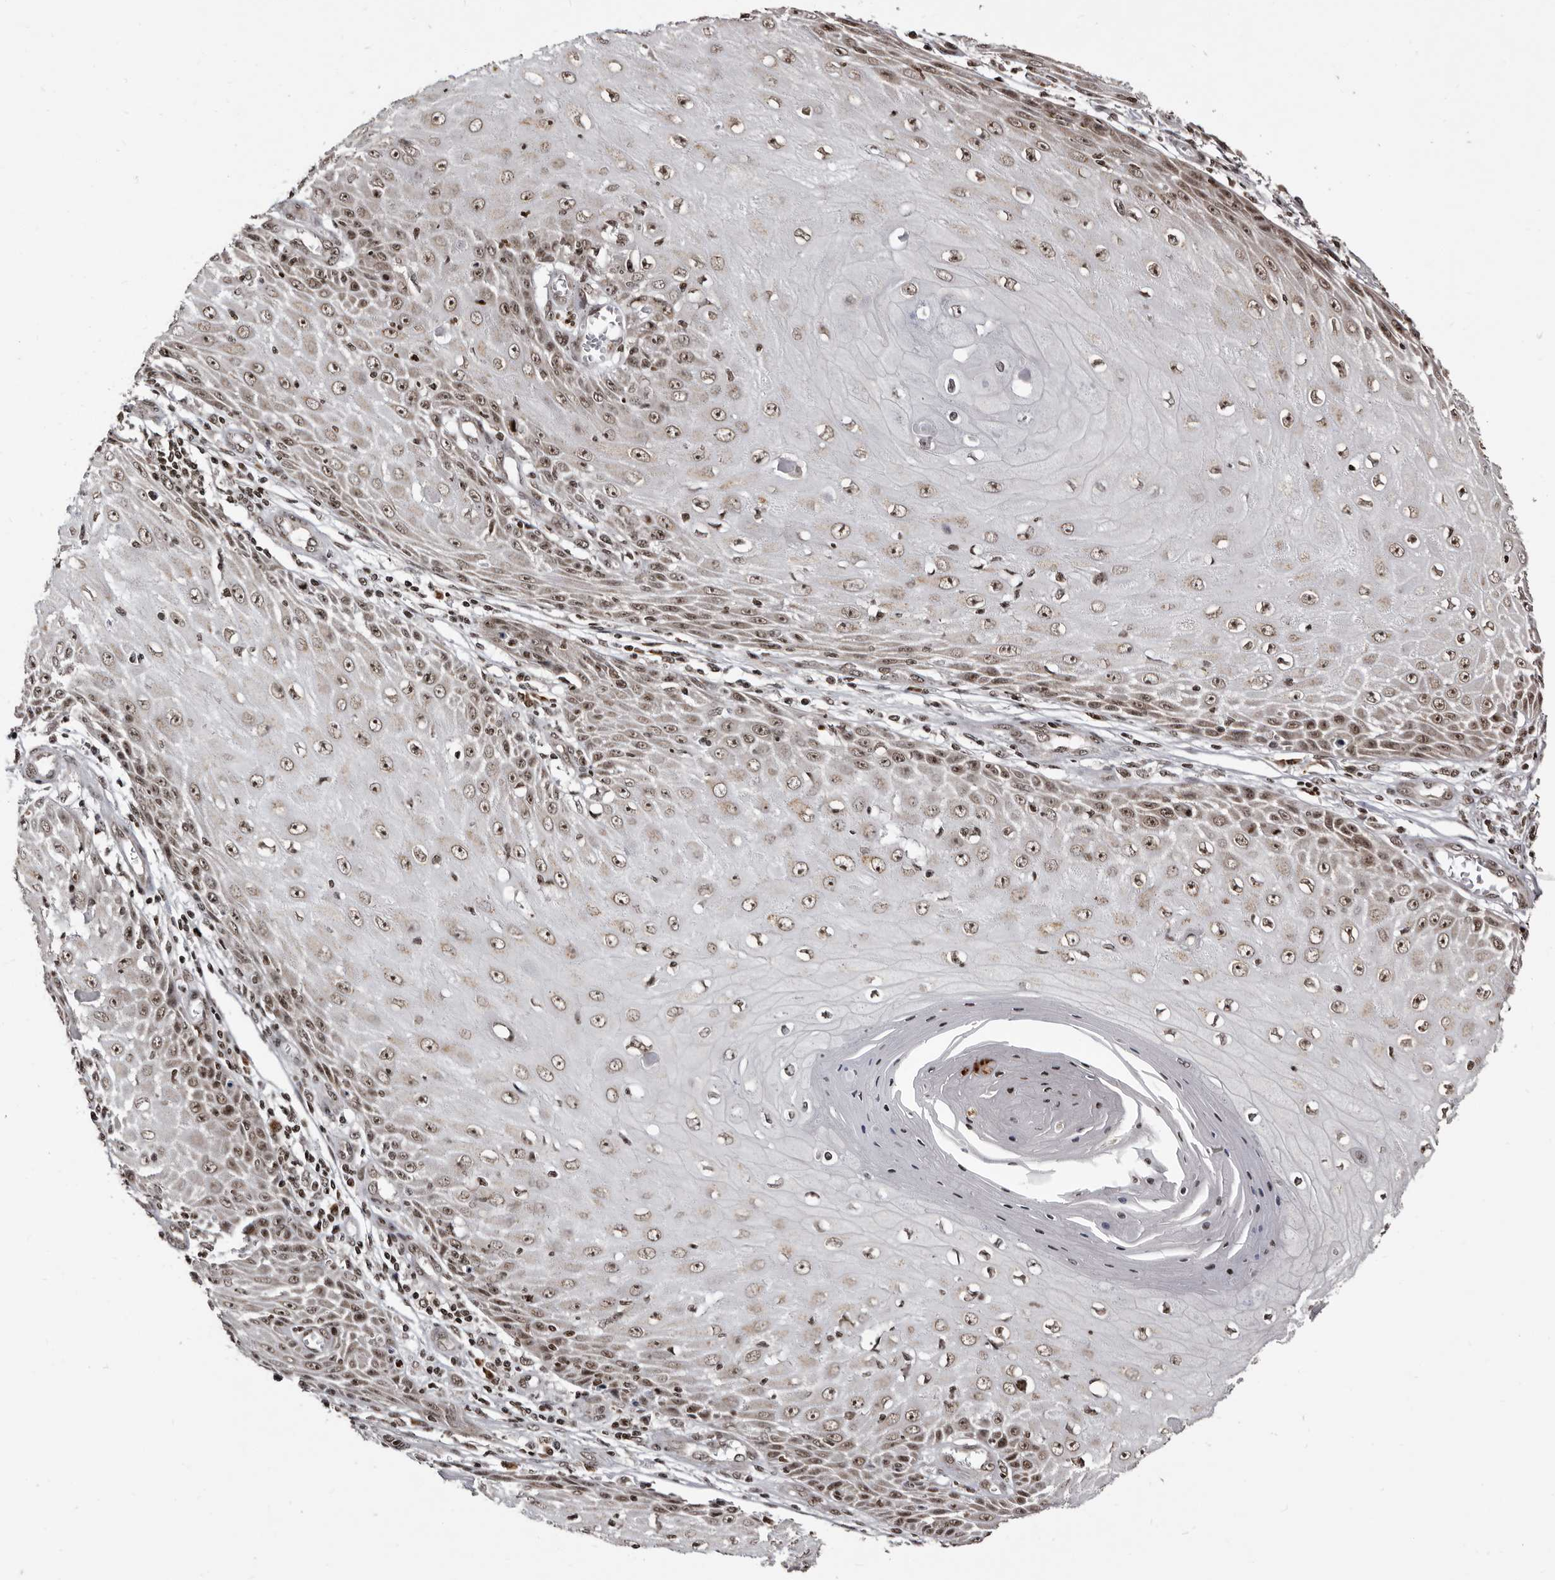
{"staining": {"intensity": "moderate", "quantity": "25%-75%", "location": "nuclear"}, "tissue": "skin cancer", "cell_type": "Tumor cells", "image_type": "cancer", "snomed": [{"axis": "morphology", "description": "Squamous cell carcinoma, NOS"}, {"axis": "topography", "description": "Skin"}], "caption": "A medium amount of moderate nuclear staining is present in about 25%-75% of tumor cells in squamous cell carcinoma (skin) tissue. The protein of interest is shown in brown color, while the nuclei are stained blue.", "gene": "THUMPD1", "patient": {"sex": "female", "age": 73}}